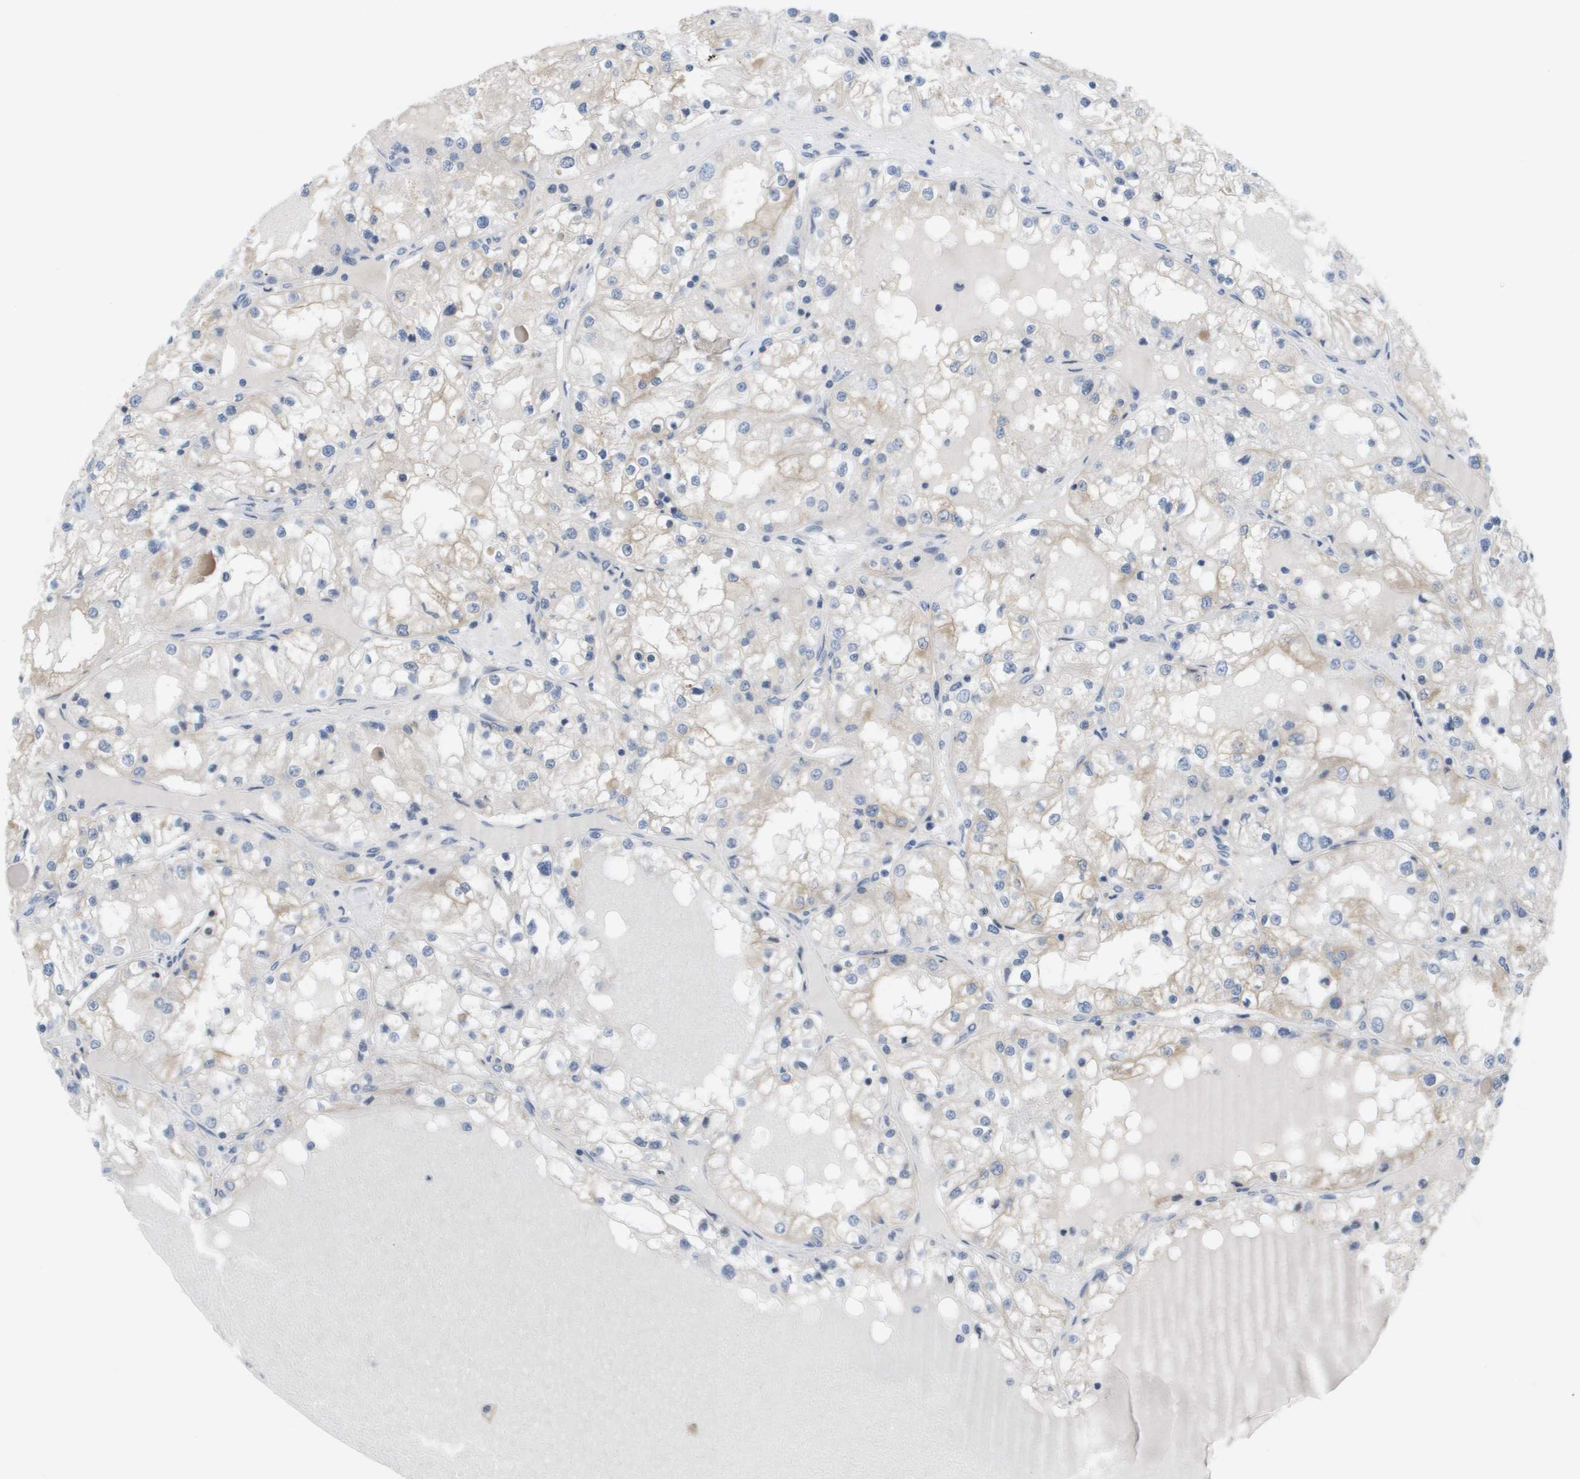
{"staining": {"intensity": "weak", "quantity": "<25%", "location": "cytoplasmic/membranous"}, "tissue": "renal cancer", "cell_type": "Tumor cells", "image_type": "cancer", "snomed": [{"axis": "morphology", "description": "Adenocarcinoma, NOS"}, {"axis": "topography", "description": "Kidney"}], "caption": "Tumor cells show no significant expression in renal adenocarcinoma.", "gene": "MARCHF8", "patient": {"sex": "male", "age": 68}}